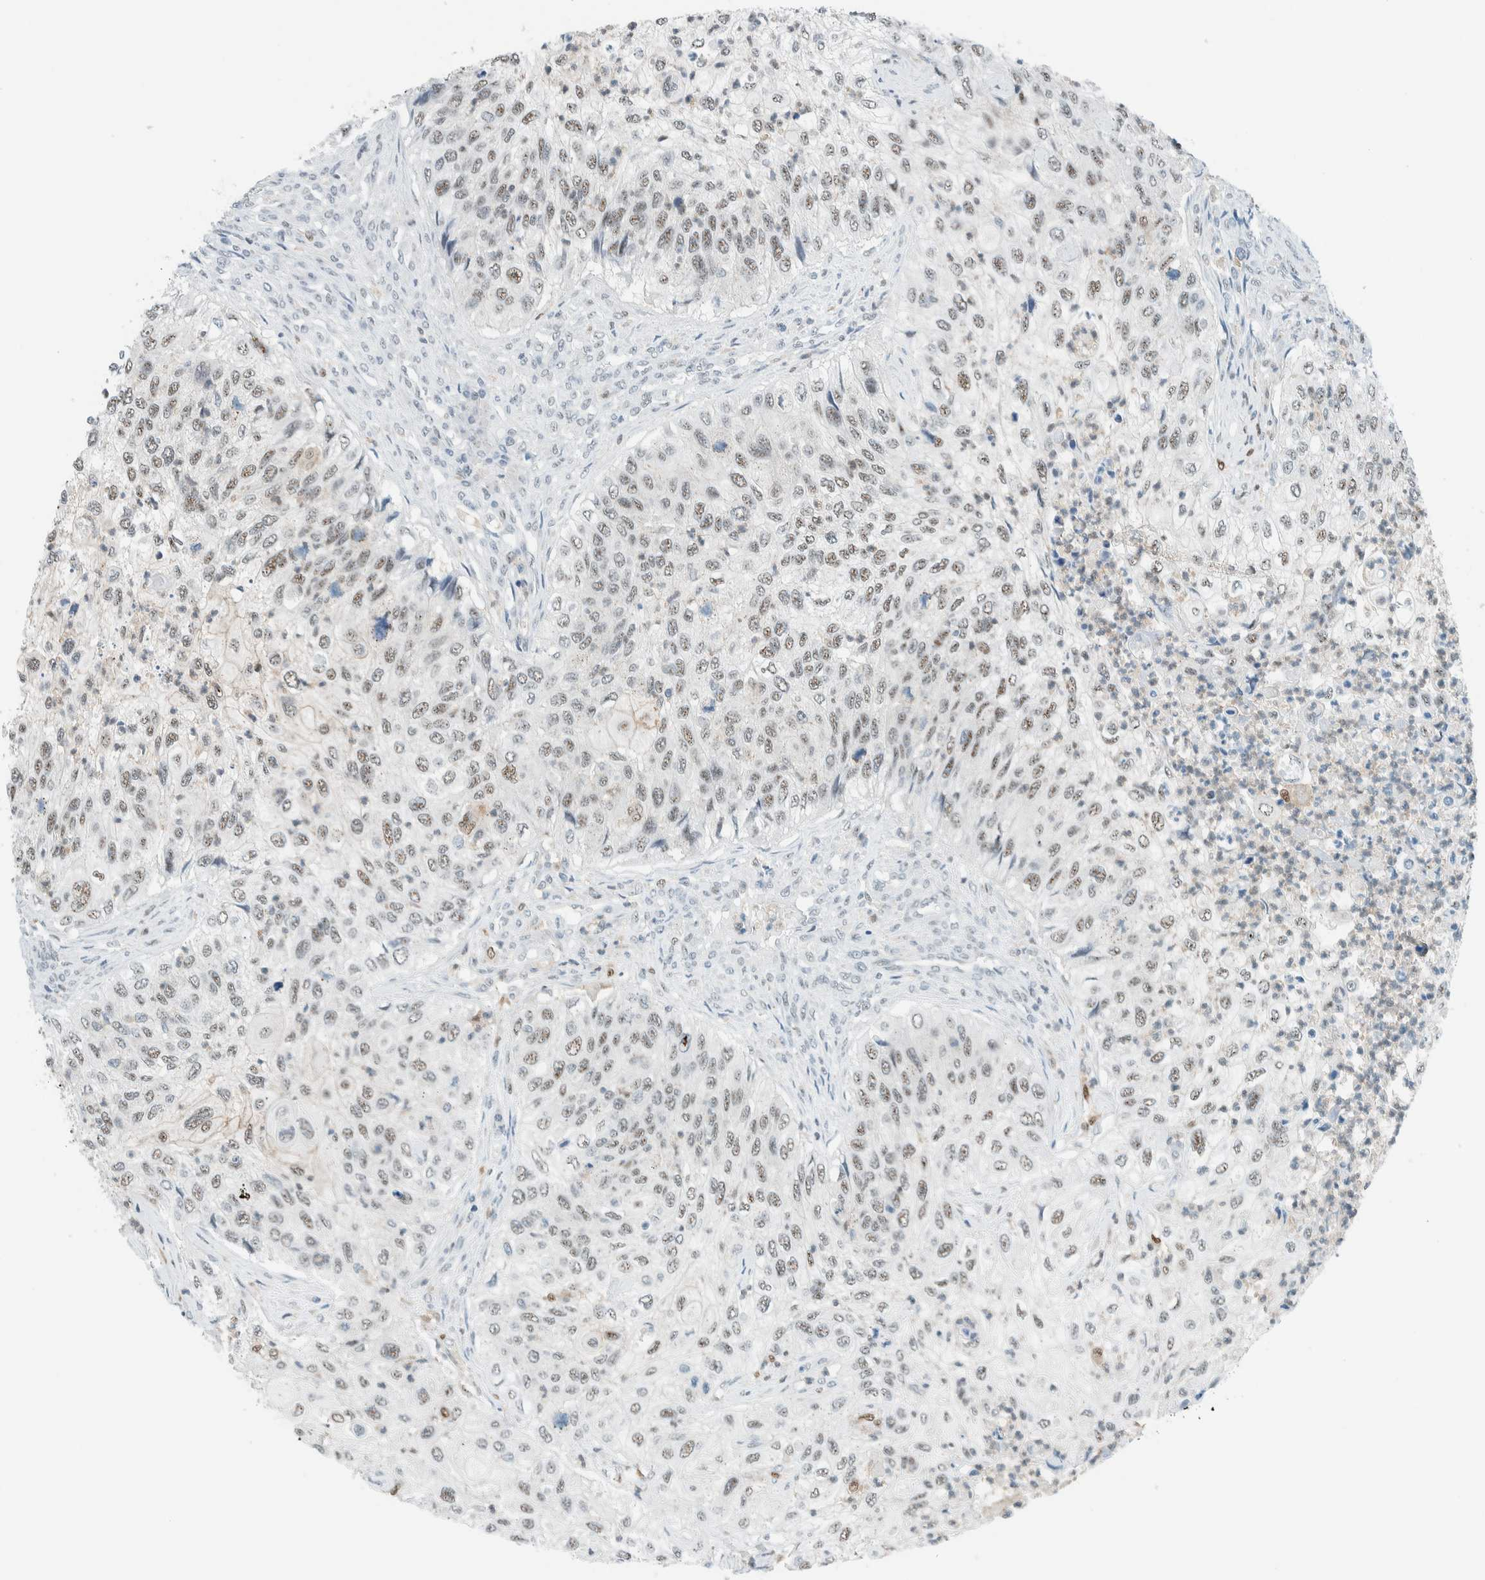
{"staining": {"intensity": "weak", "quantity": ">75%", "location": "nuclear"}, "tissue": "urothelial cancer", "cell_type": "Tumor cells", "image_type": "cancer", "snomed": [{"axis": "morphology", "description": "Urothelial carcinoma, High grade"}, {"axis": "topography", "description": "Urinary bladder"}], "caption": "A brown stain highlights weak nuclear expression of a protein in human urothelial cancer tumor cells.", "gene": "CYSRT1", "patient": {"sex": "female", "age": 60}}